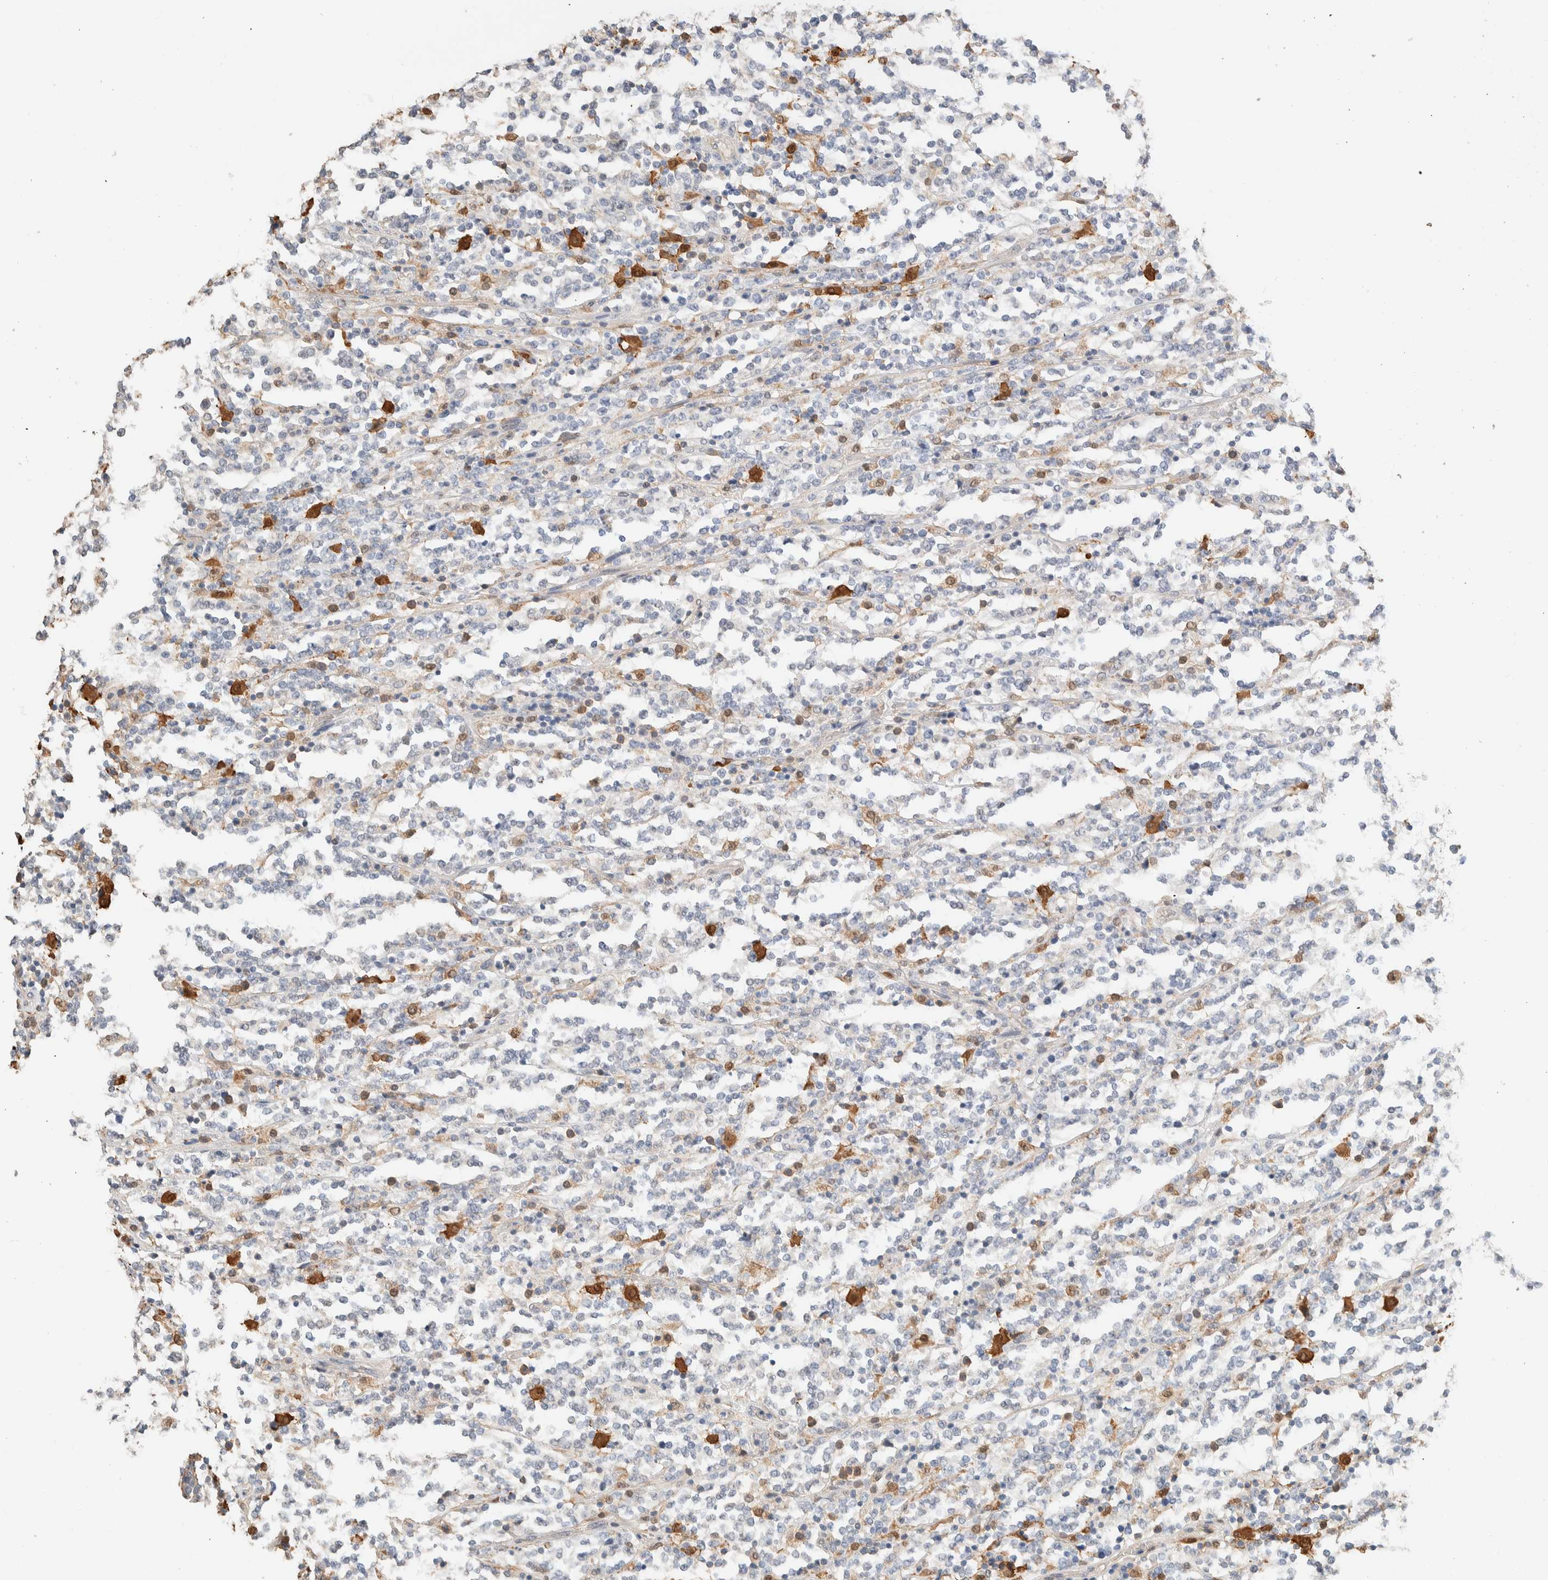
{"staining": {"intensity": "negative", "quantity": "none", "location": "none"}, "tissue": "lymphoma", "cell_type": "Tumor cells", "image_type": "cancer", "snomed": [{"axis": "morphology", "description": "Malignant lymphoma, non-Hodgkin's type, High grade"}, {"axis": "topography", "description": "Soft tissue"}], "caption": "Tumor cells show no significant protein expression in lymphoma. (DAB immunohistochemistry, high magnification).", "gene": "SETD4", "patient": {"sex": "male", "age": 18}}